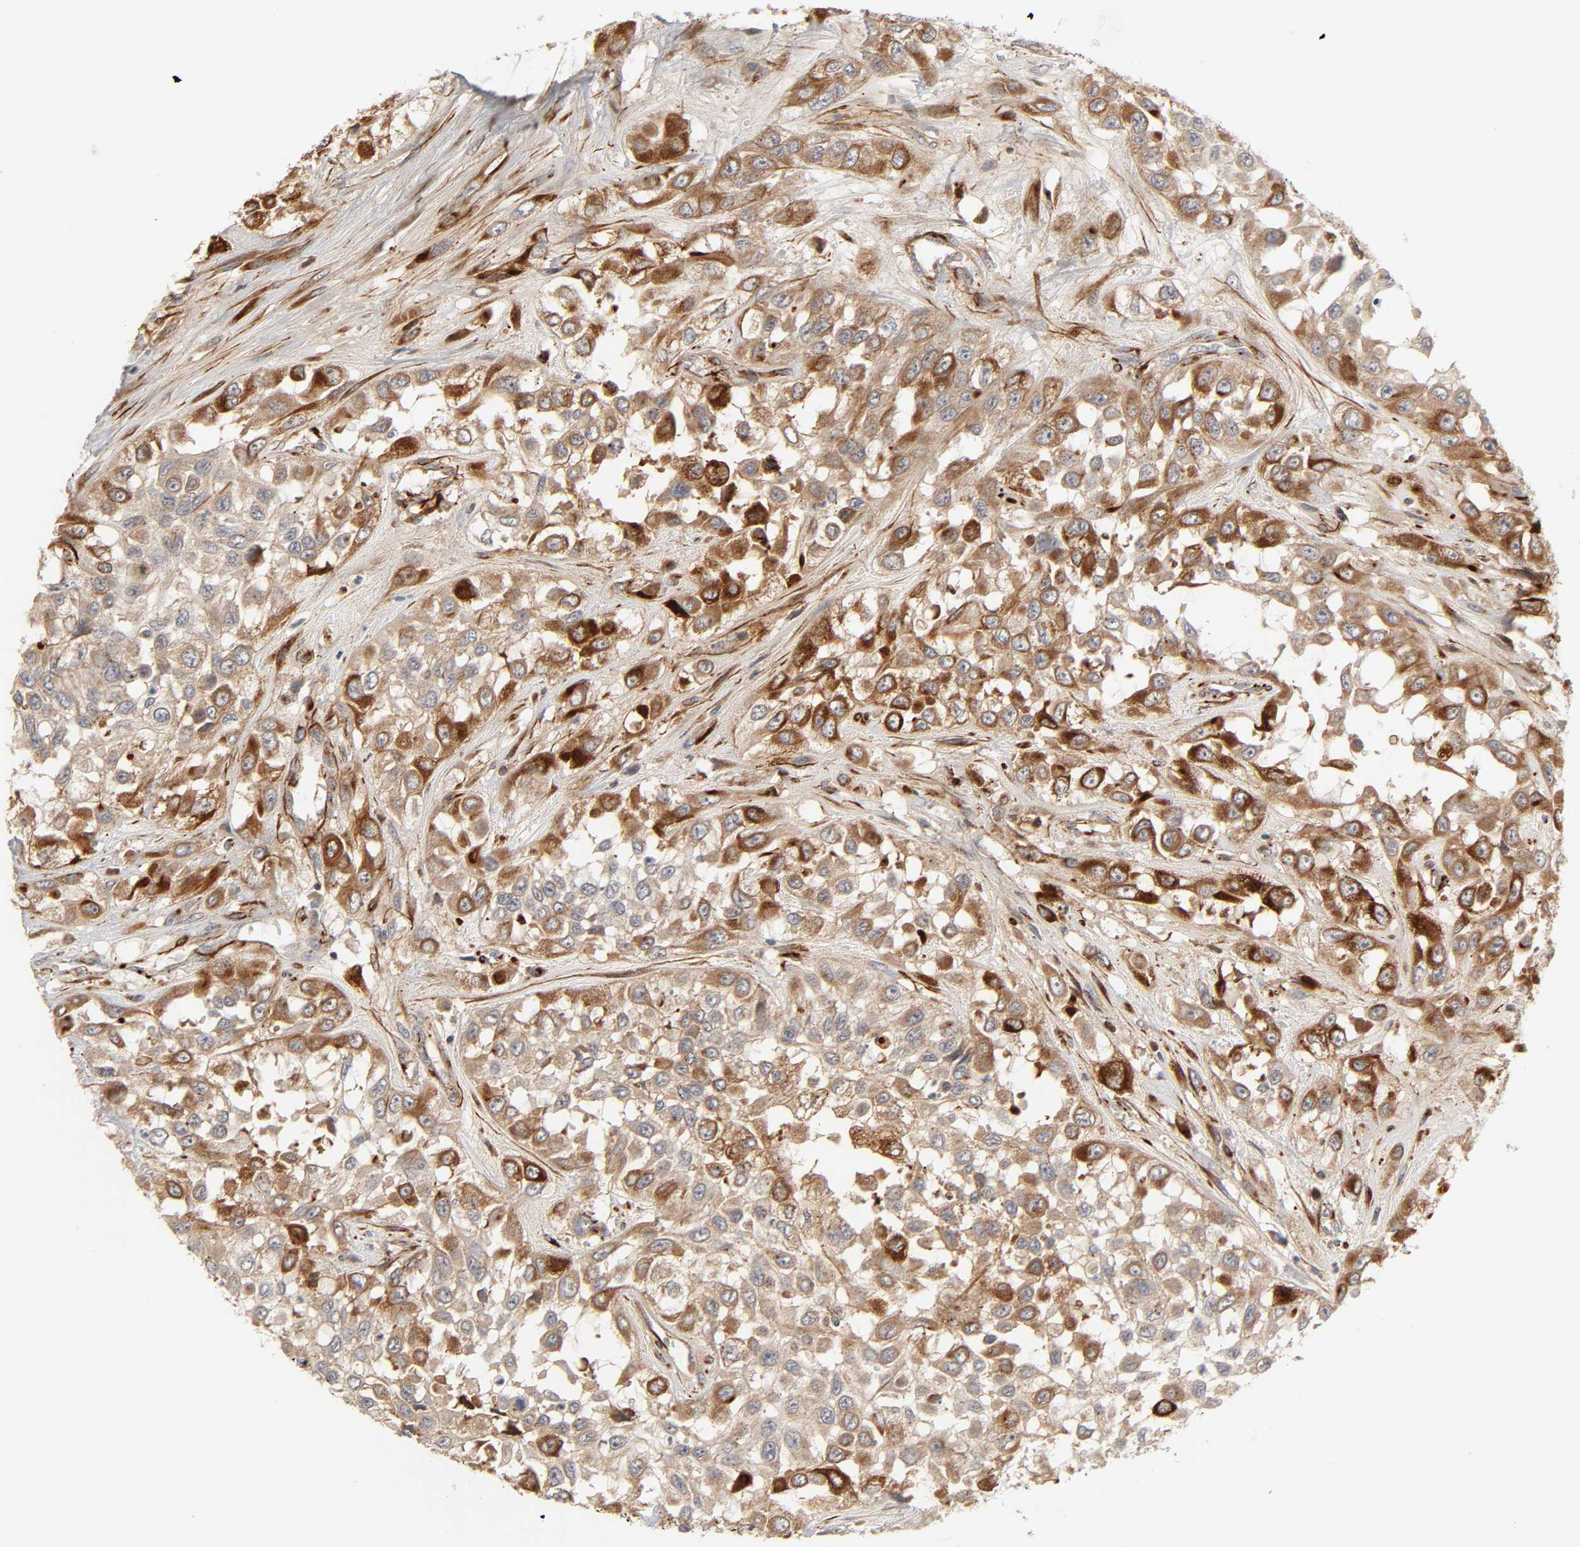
{"staining": {"intensity": "moderate", "quantity": ">75%", "location": "cytoplasmic/membranous"}, "tissue": "urothelial cancer", "cell_type": "Tumor cells", "image_type": "cancer", "snomed": [{"axis": "morphology", "description": "Urothelial carcinoma, High grade"}, {"axis": "topography", "description": "Urinary bladder"}], "caption": "An image showing moderate cytoplasmic/membranous positivity in approximately >75% of tumor cells in urothelial cancer, as visualized by brown immunohistochemical staining.", "gene": "REEP6", "patient": {"sex": "male", "age": 57}}